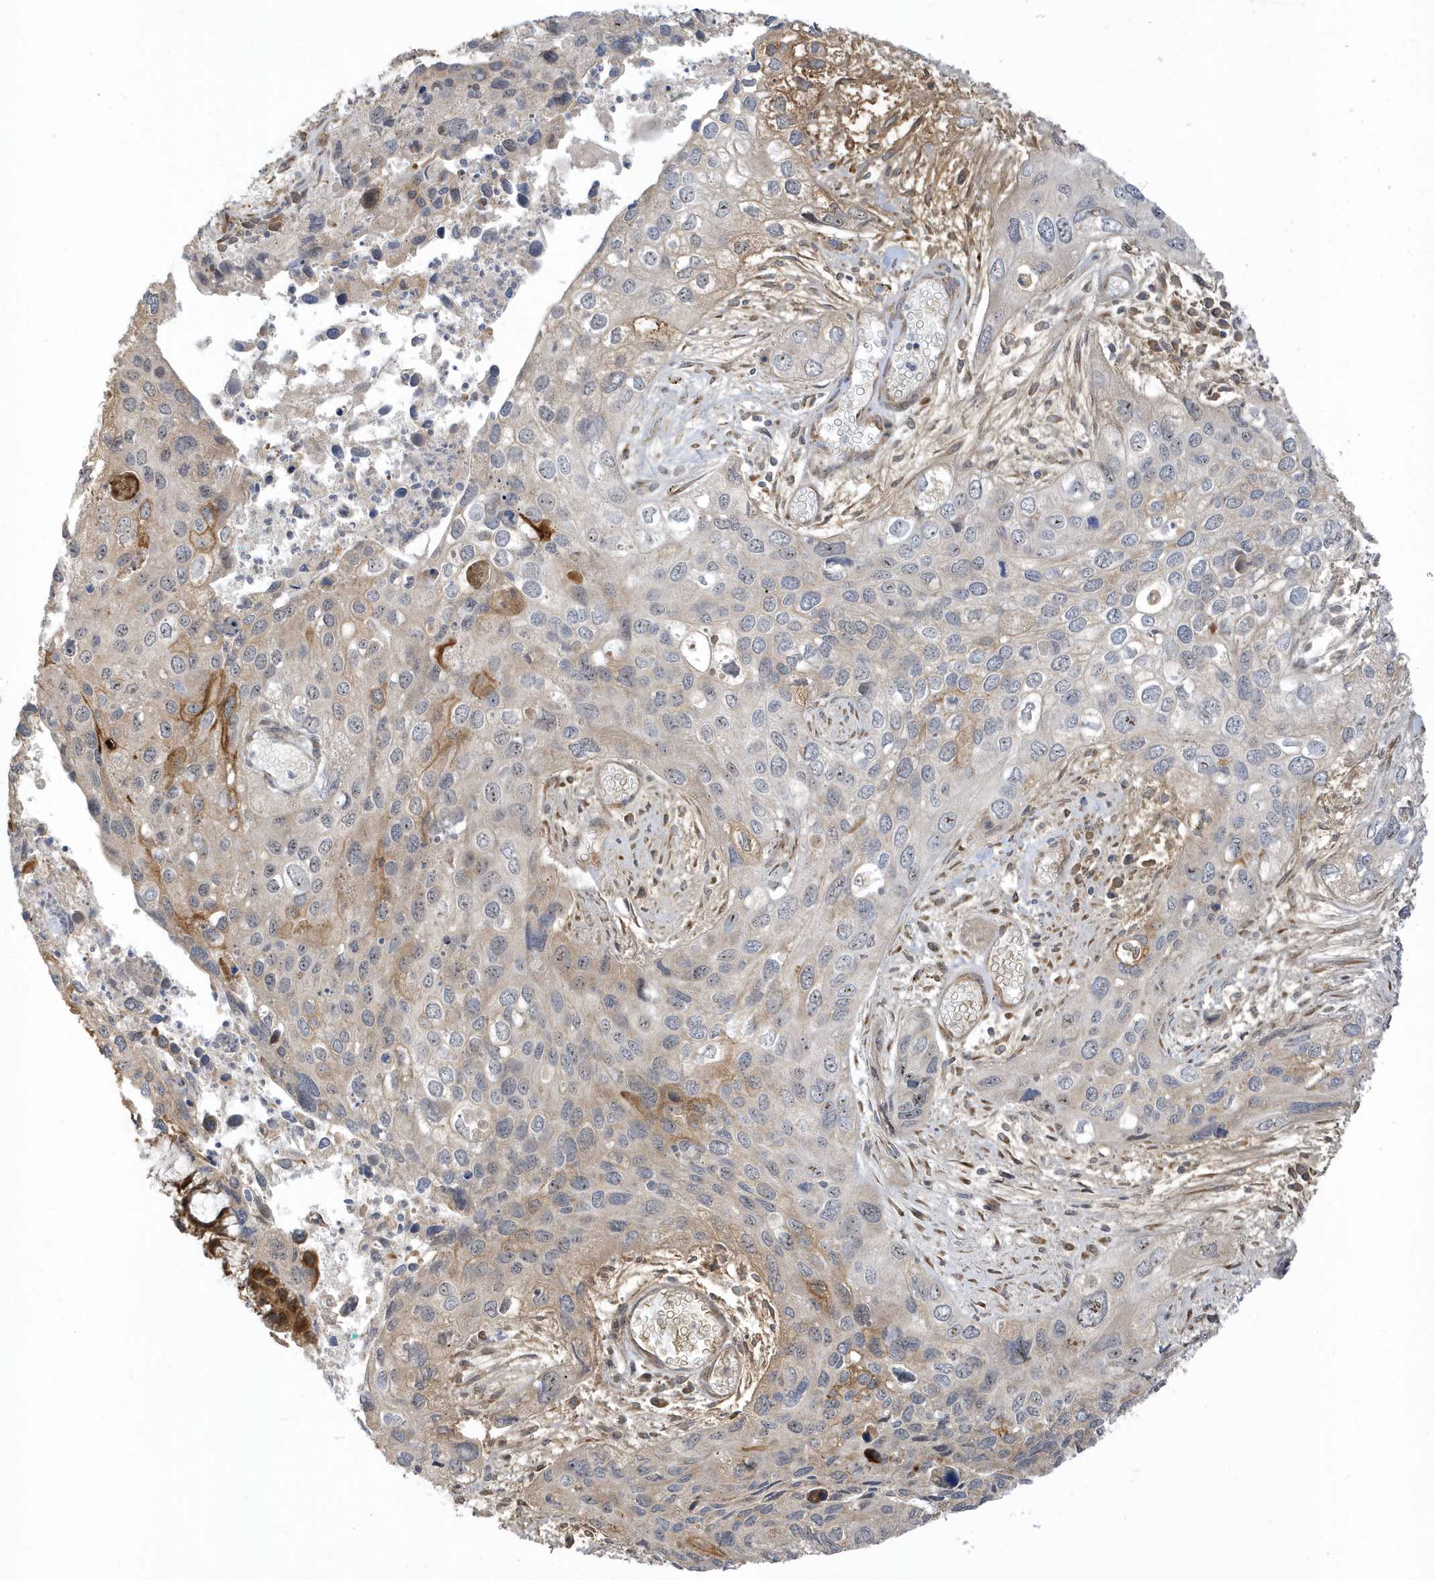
{"staining": {"intensity": "negative", "quantity": "none", "location": "none"}, "tissue": "cervical cancer", "cell_type": "Tumor cells", "image_type": "cancer", "snomed": [{"axis": "morphology", "description": "Squamous cell carcinoma, NOS"}, {"axis": "topography", "description": "Cervix"}], "caption": "Micrograph shows no protein positivity in tumor cells of cervical cancer tissue.", "gene": "ECM2", "patient": {"sex": "female", "age": 55}}